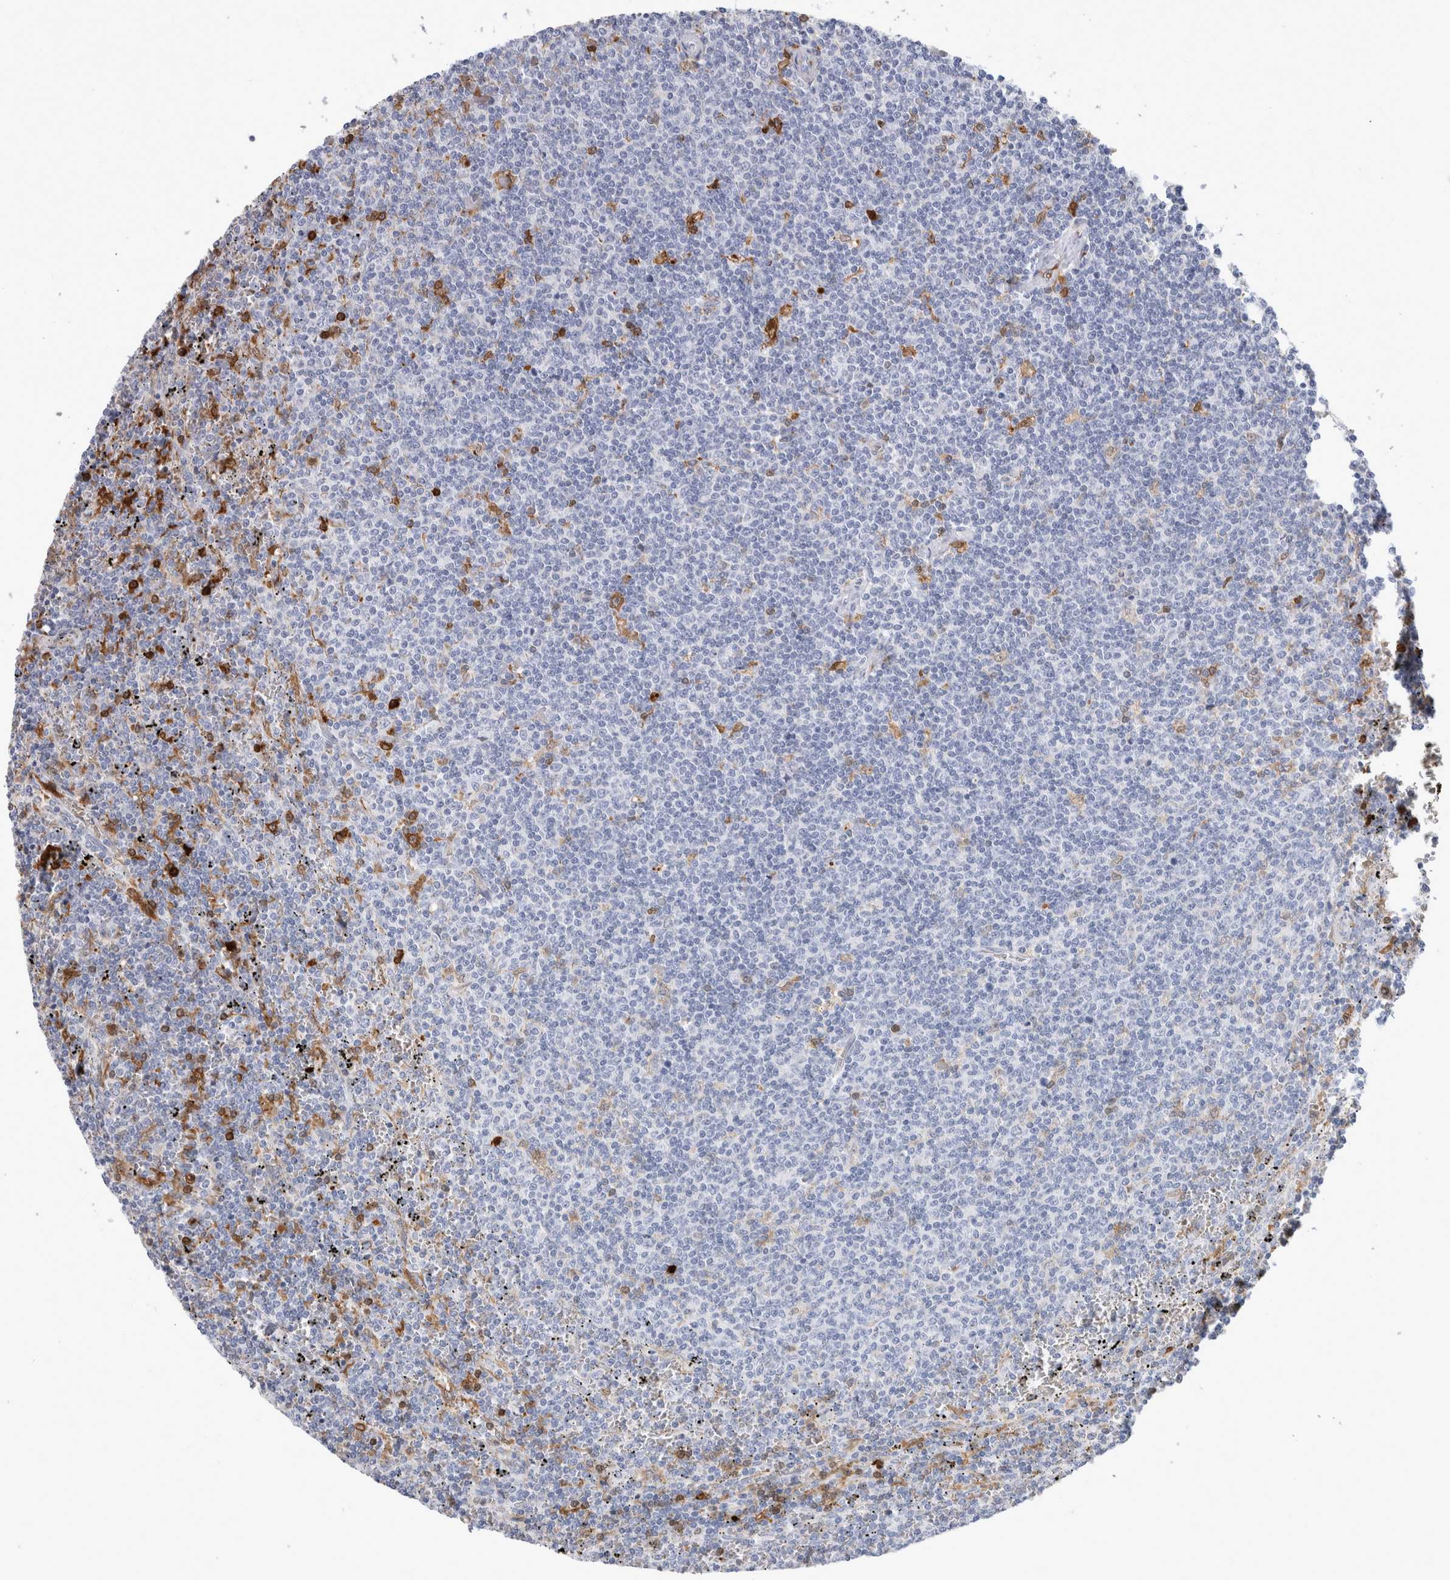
{"staining": {"intensity": "negative", "quantity": "none", "location": "none"}, "tissue": "lymphoma", "cell_type": "Tumor cells", "image_type": "cancer", "snomed": [{"axis": "morphology", "description": "Malignant lymphoma, non-Hodgkin's type, Low grade"}, {"axis": "topography", "description": "Spleen"}], "caption": "Image shows no significant protein expression in tumor cells of low-grade malignant lymphoma, non-Hodgkin's type. (DAB IHC visualized using brightfield microscopy, high magnification).", "gene": "CA1", "patient": {"sex": "female", "age": 50}}